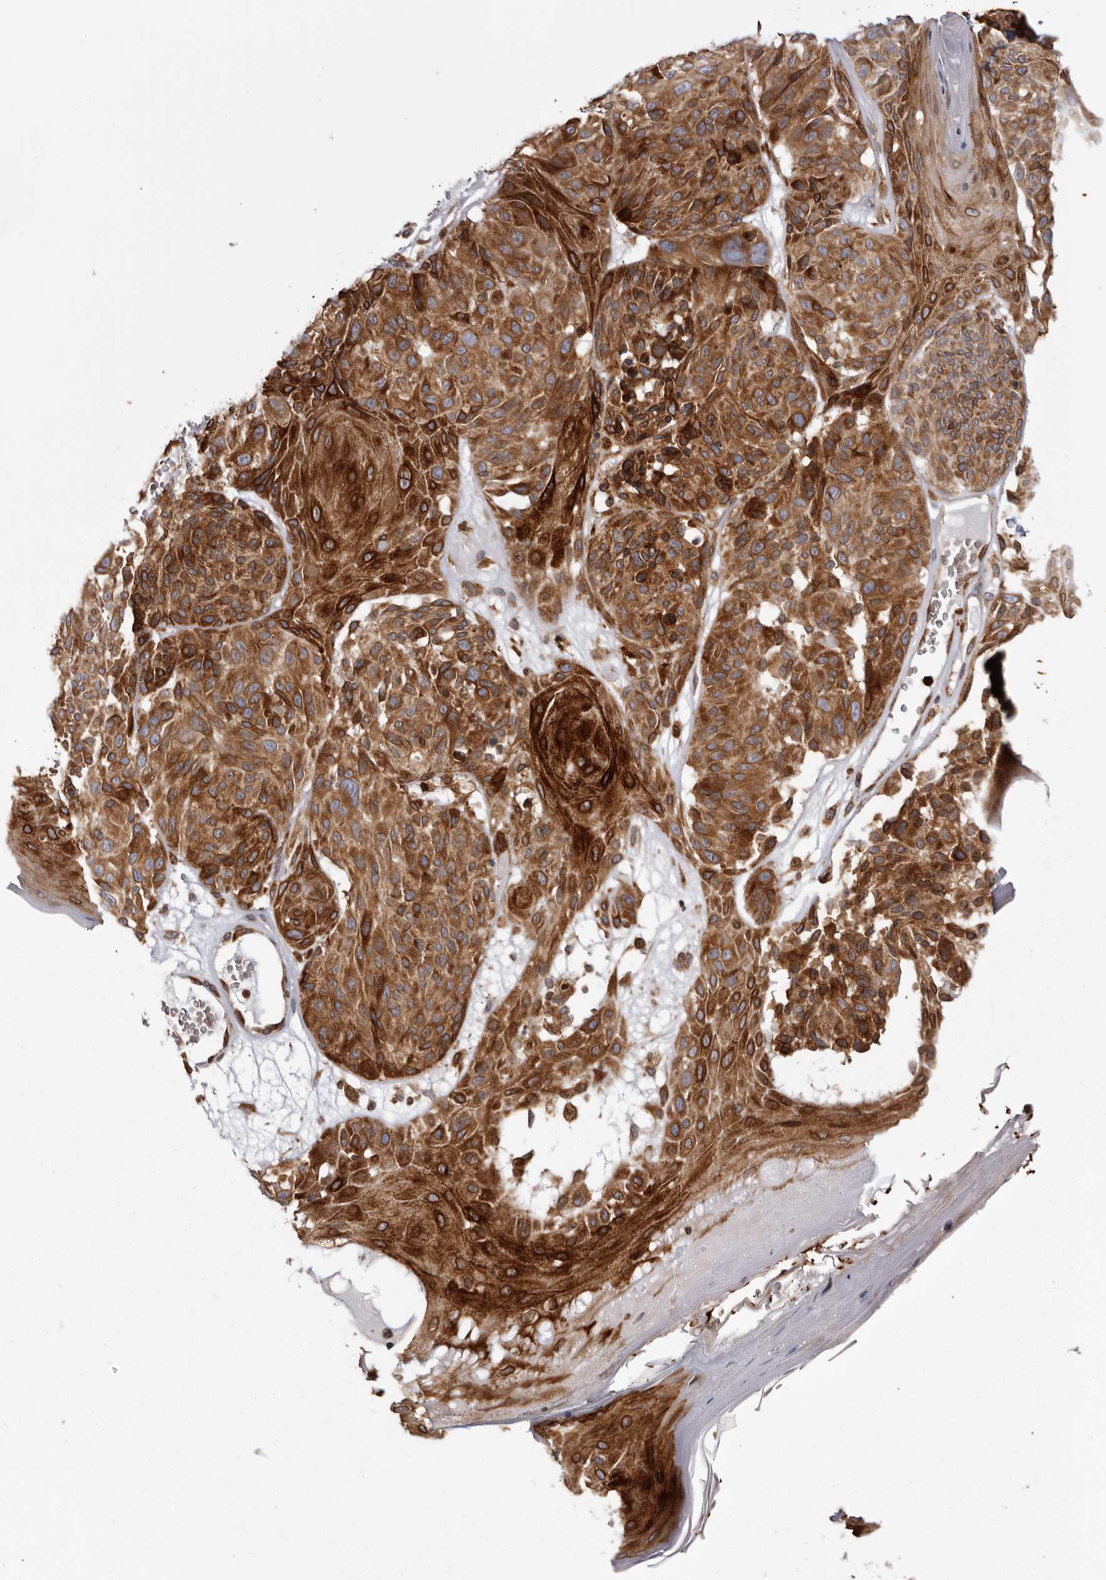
{"staining": {"intensity": "moderate", "quantity": ">75%", "location": "cytoplasmic/membranous"}, "tissue": "melanoma", "cell_type": "Tumor cells", "image_type": "cancer", "snomed": [{"axis": "morphology", "description": "Malignant melanoma, NOS"}, {"axis": "topography", "description": "Skin"}], "caption": "Immunohistochemical staining of human melanoma exhibits medium levels of moderate cytoplasmic/membranous protein positivity in about >75% of tumor cells. The staining was performed using DAB to visualize the protein expression in brown, while the nuclei were stained in blue with hematoxylin (Magnification: 20x).", "gene": "C4orf3", "patient": {"sex": "male", "age": 83}}